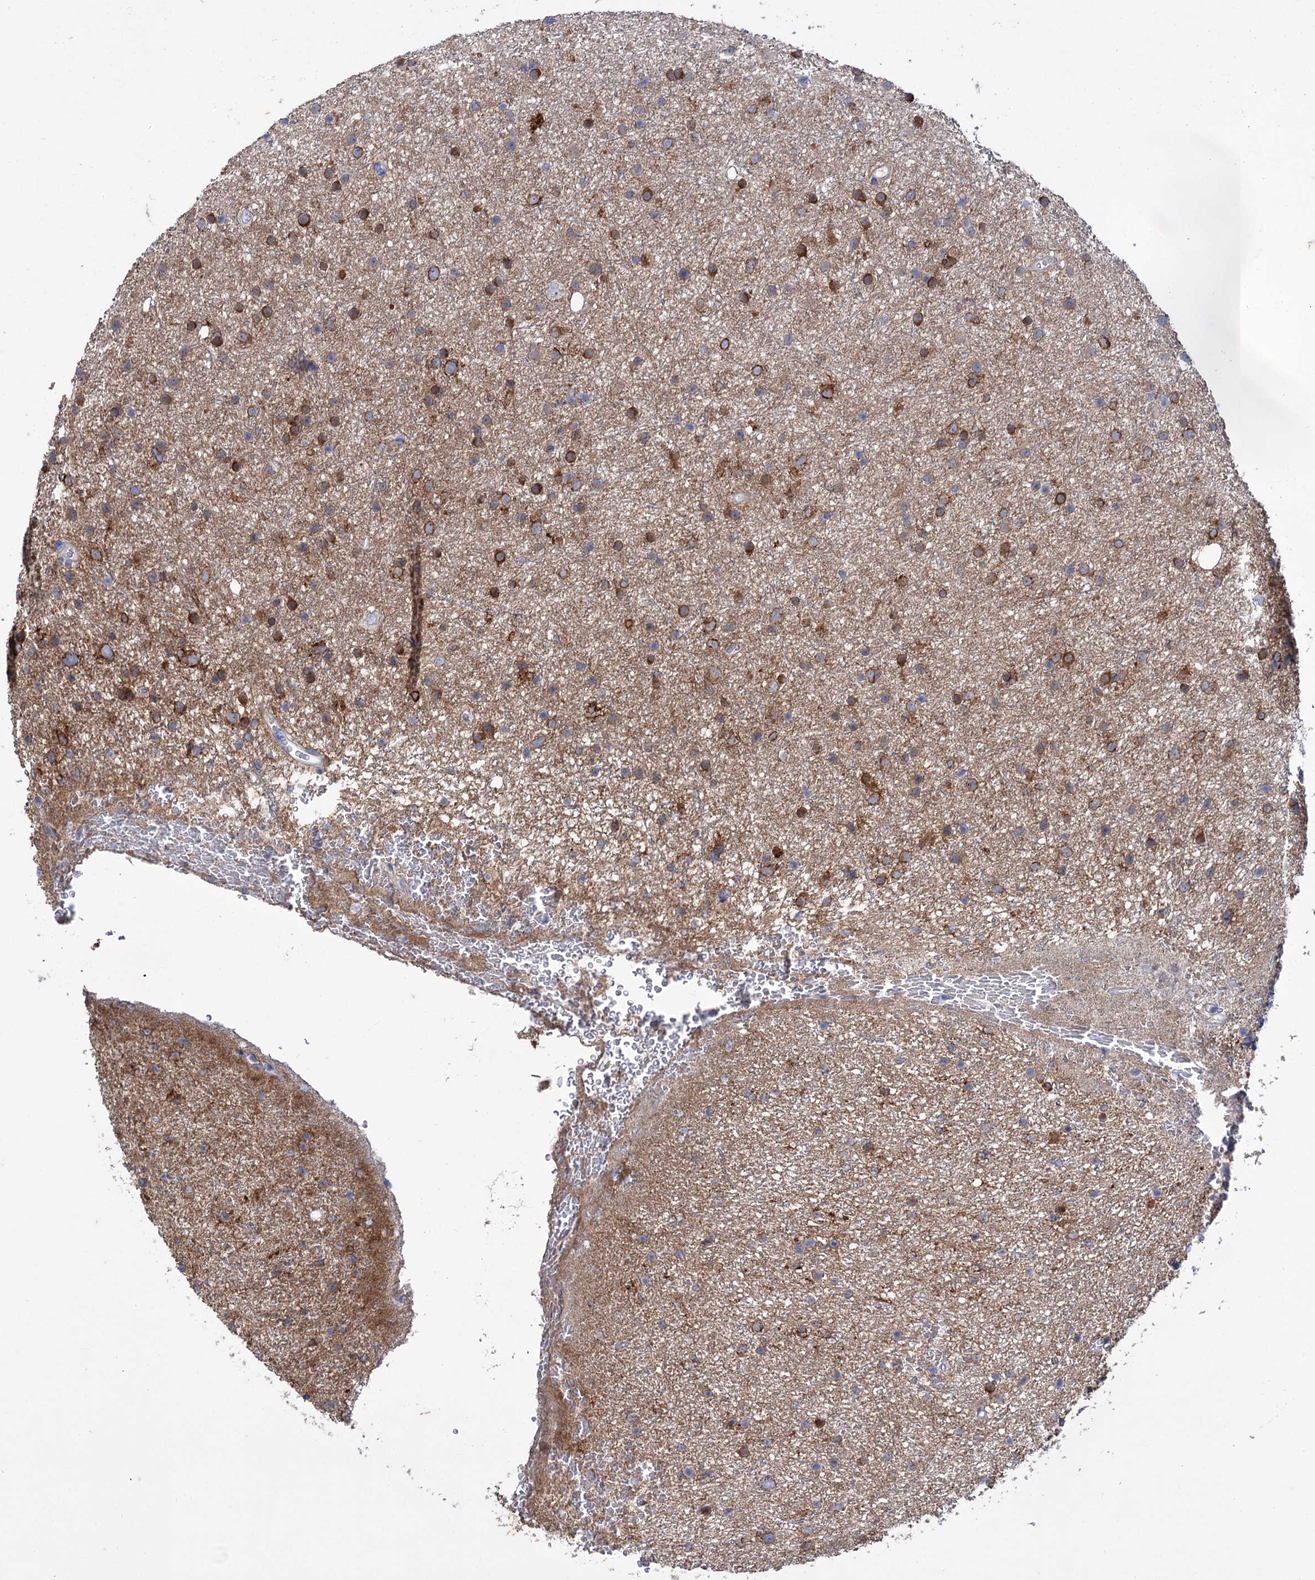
{"staining": {"intensity": "strong", "quantity": "25%-75%", "location": "cytoplasmic/membranous"}, "tissue": "glioma", "cell_type": "Tumor cells", "image_type": "cancer", "snomed": [{"axis": "morphology", "description": "Glioma, malignant, Low grade"}, {"axis": "topography", "description": "Cerebral cortex"}], "caption": "This is a photomicrograph of IHC staining of glioma, which shows strong expression in the cytoplasmic/membranous of tumor cells.", "gene": "MID1IP1", "patient": {"sex": "female", "age": 39}}